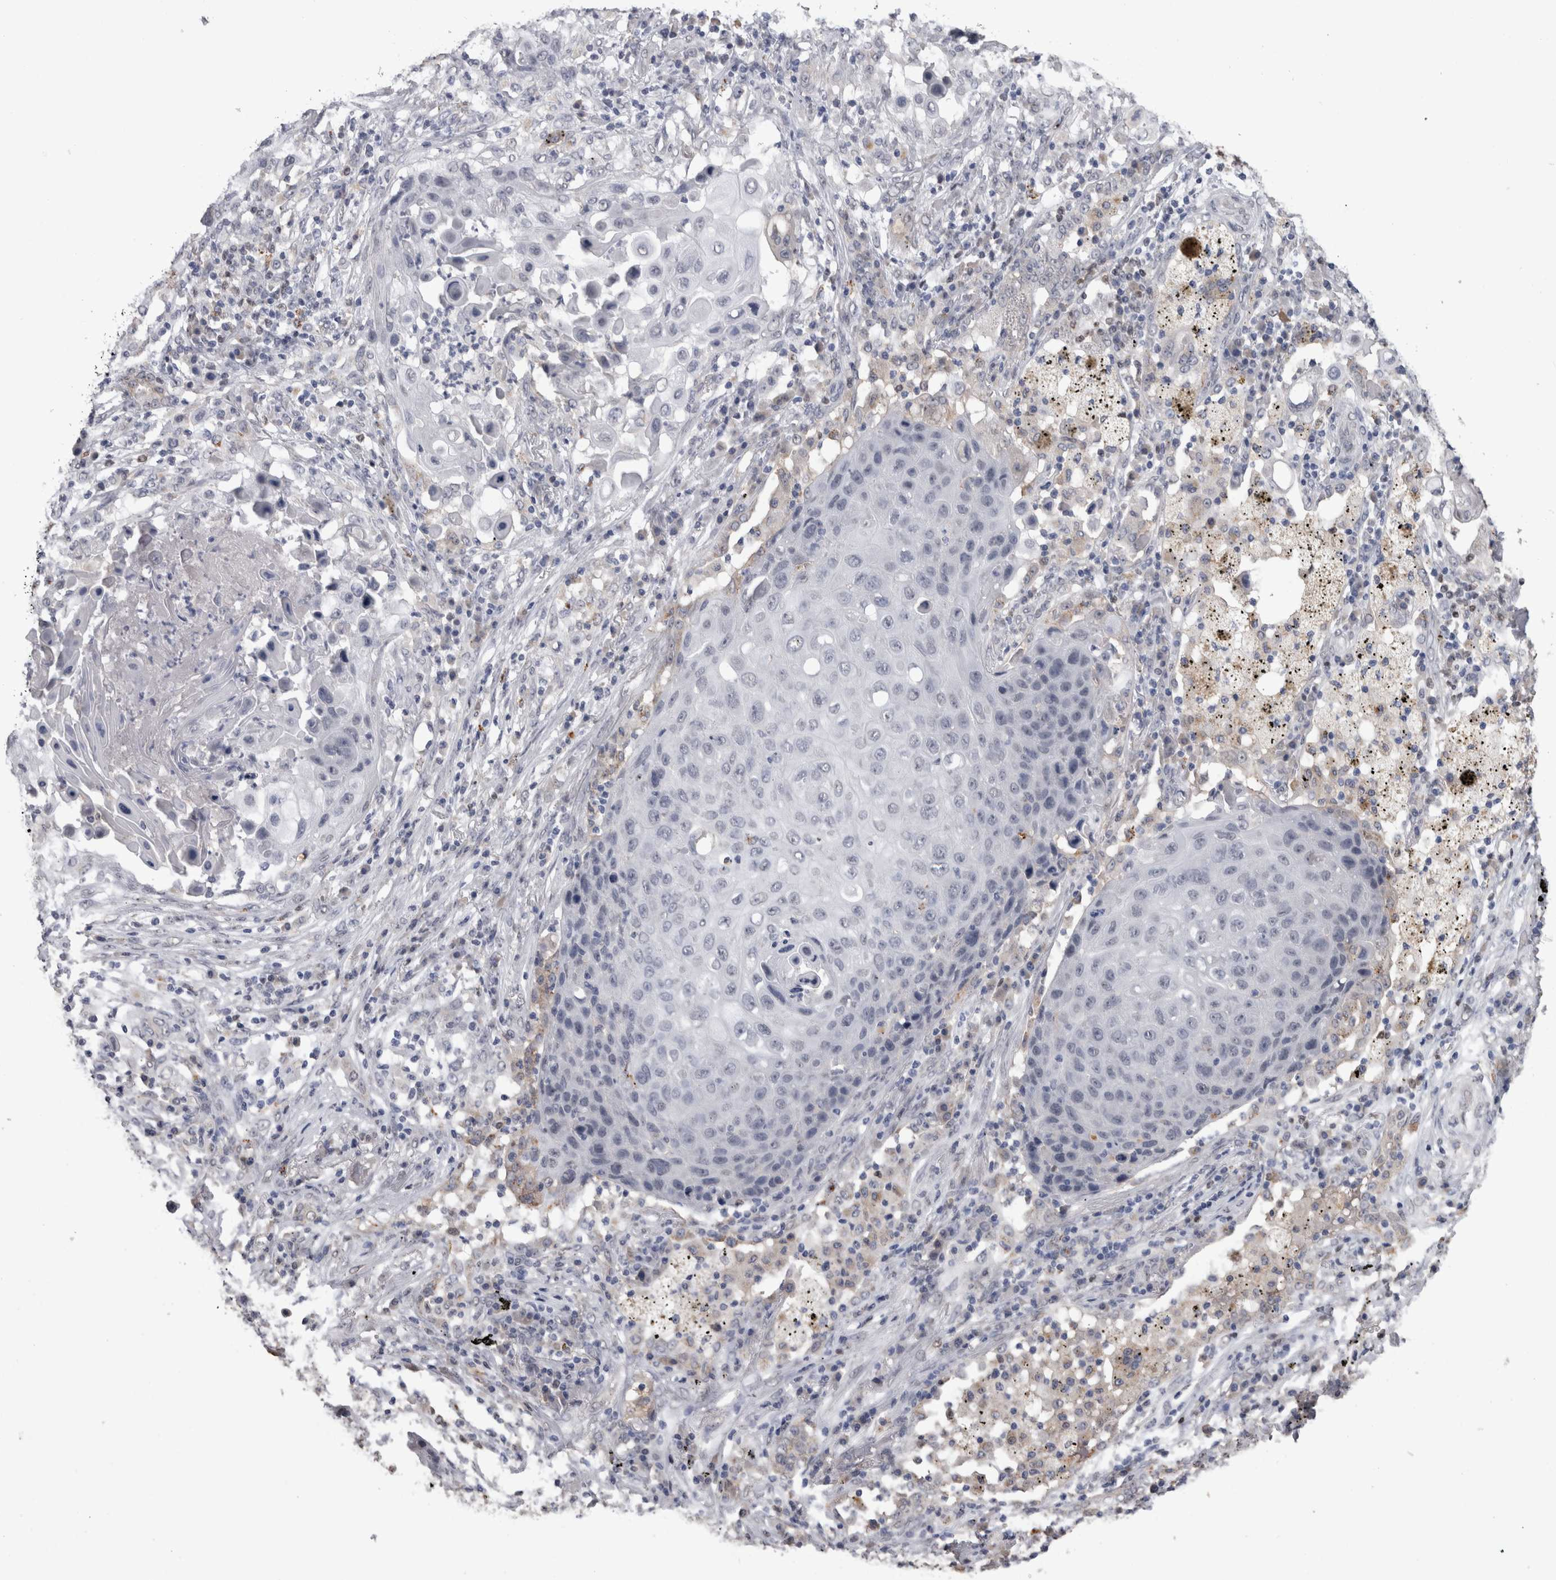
{"staining": {"intensity": "negative", "quantity": "none", "location": "none"}, "tissue": "lung cancer", "cell_type": "Tumor cells", "image_type": "cancer", "snomed": [{"axis": "morphology", "description": "Squamous cell carcinoma, NOS"}, {"axis": "topography", "description": "Lung"}], "caption": "This is an immunohistochemistry (IHC) histopathology image of human squamous cell carcinoma (lung). There is no positivity in tumor cells.", "gene": "PAX5", "patient": {"sex": "female", "age": 63}}